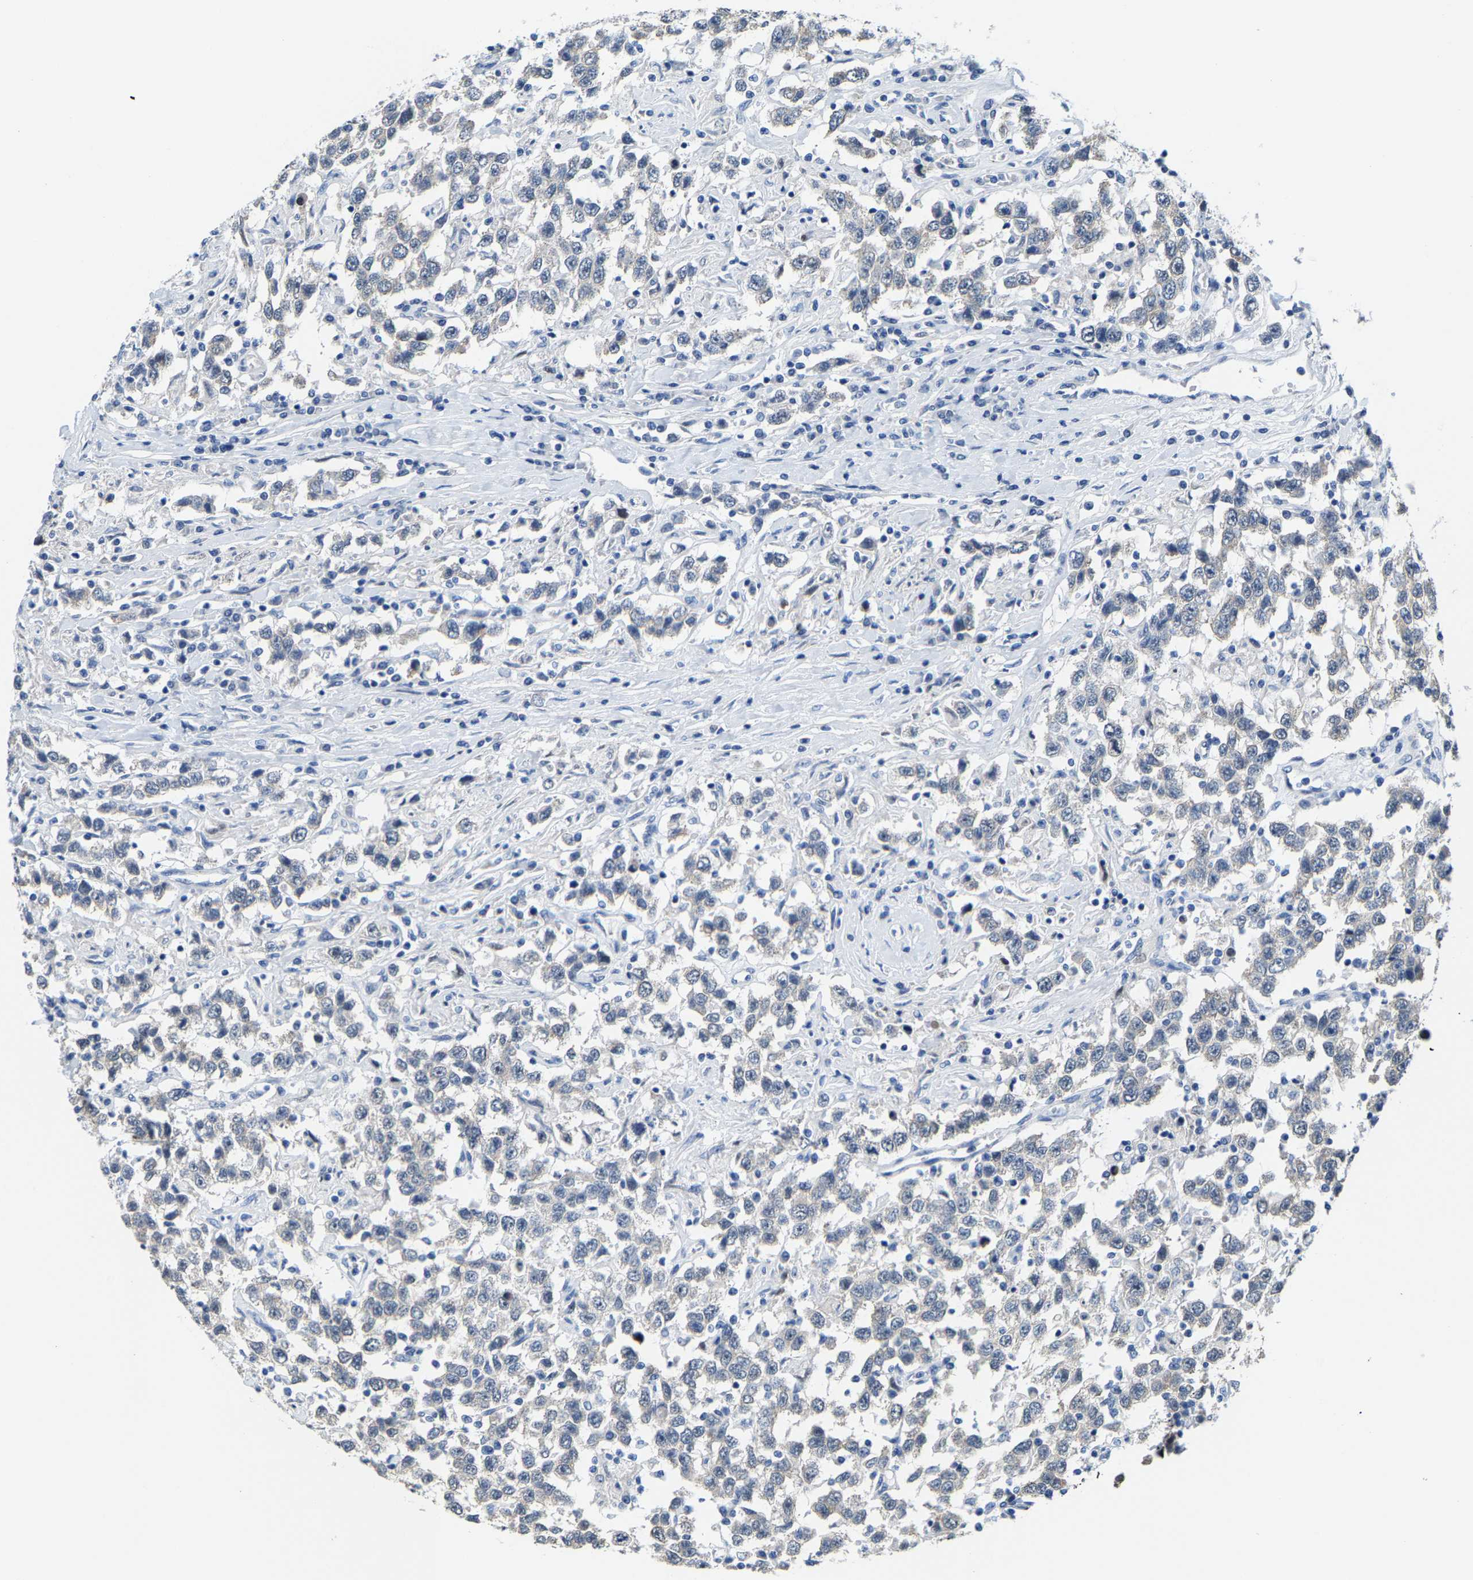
{"staining": {"intensity": "negative", "quantity": "none", "location": "none"}, "tissue": "testis cancer", "cell_type": "Tumor cells", "image_type": "cancer", "snomed": [{"axis": "morphology", "description": "Seminoma, NOS"}, {"axis": "topography", "description": "Testis"}], "caption": "IHC of human testis cancer (seminoma) exhibits no expression in tumor cells.", "gene": "KLHL1", "patient": {"sex": "male", "age": 41}}